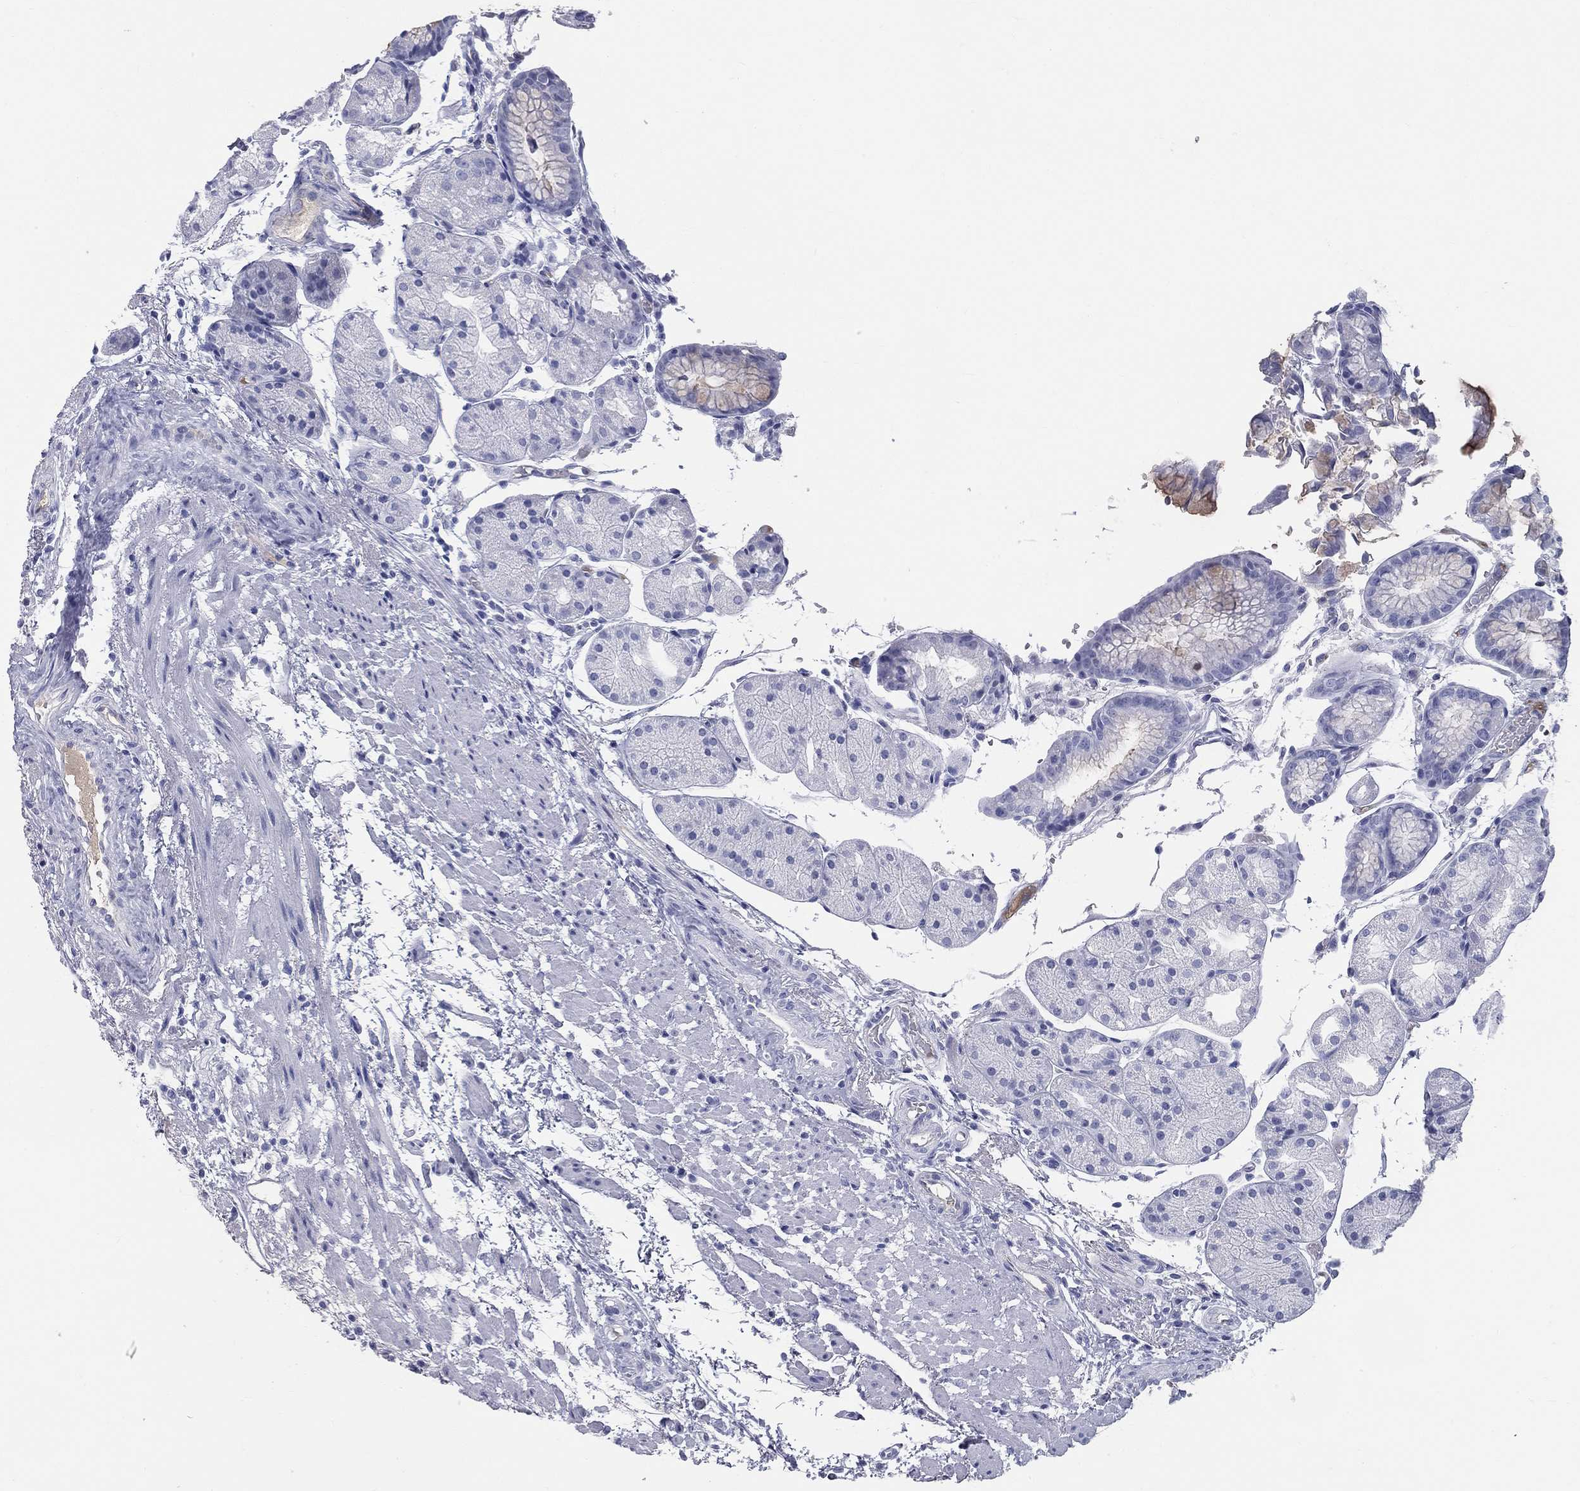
{"staining": {"intensity": "negative", "quantity": "none", "location": "none"}, "tissue": "stomach", "cell_type": "Glandular cells", "image_type": "normal", "snomed": [{"axis": "morphology", "description": "Normal tissue, NOS"}, {"axis": "topography", "description": "Stomach, upper"}], "caption": "Immunohistochemistry image of unremarkable stomach: stomach stained with DAB (3,3'-diaminobenzidine) displays no significant protein positivity in glandular cells. (DAB (3,3'-diaminobenzidine) IHC with hematoxylin counter stain).", "gene": "HP", "patient": {"sex": "male", "age": 72}}